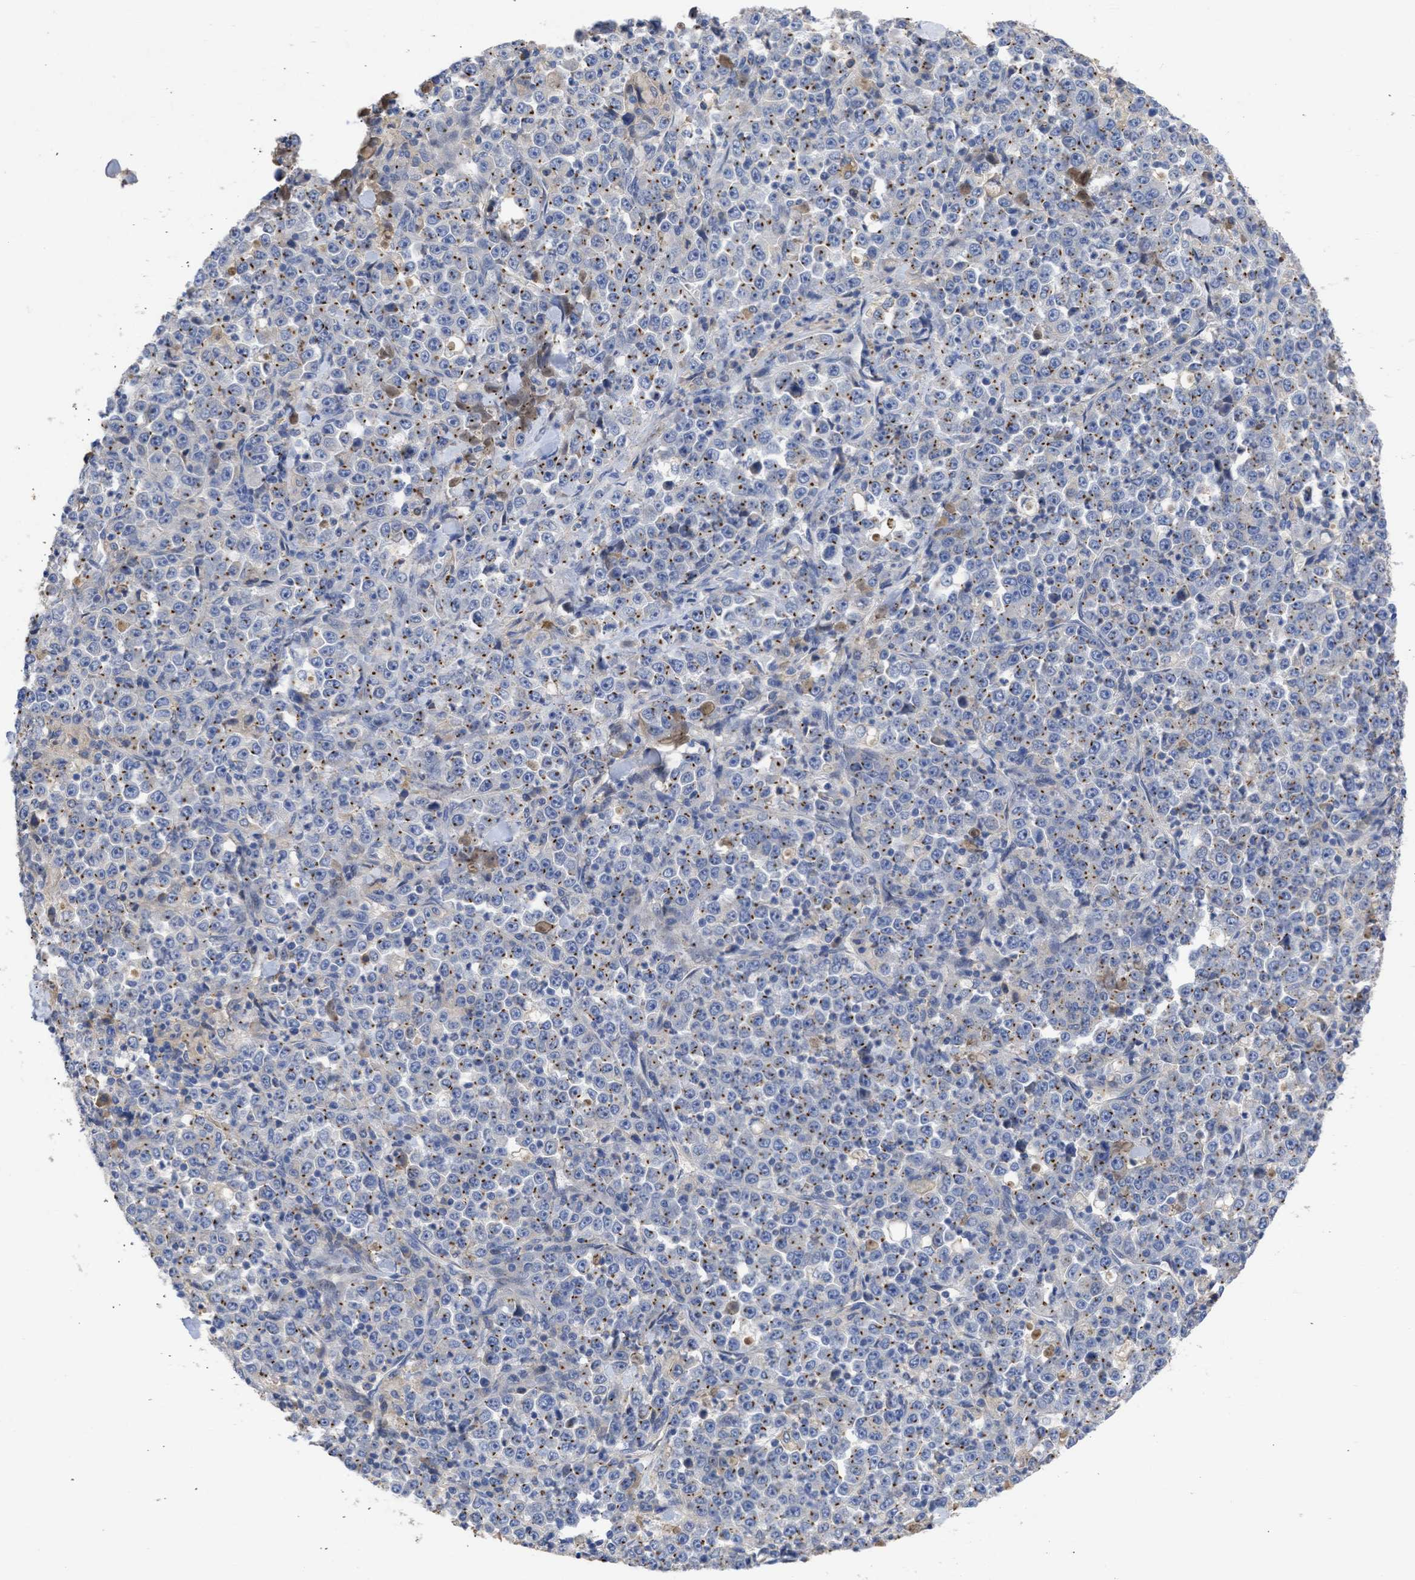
{"staining": {"intensity": "negative", "quantity": "none", "location": "none"}, "tissue": "stomach cancer", "cell_type": "Tumor cells", "image_type": "cancer", "snomed": [{"axis": "morphology", "description": "Normal tissue, NOS"}, {"axis": "morphology", "description": "Adenocarcinoma, NOS"}, {"axis": "topography", "description": "Stomach, upper"}, {"axis": "topography", "description": "Stomach"}], "caption": "This photomicrograph is of stomach cancer stained with immunohistochemistry to label a protein in brown with the nuclei are counter-stained blue. There is no positivity in tumor cells.", "gene": "ARHGEF4", "patient": {"sex": "male", "age": 59}}